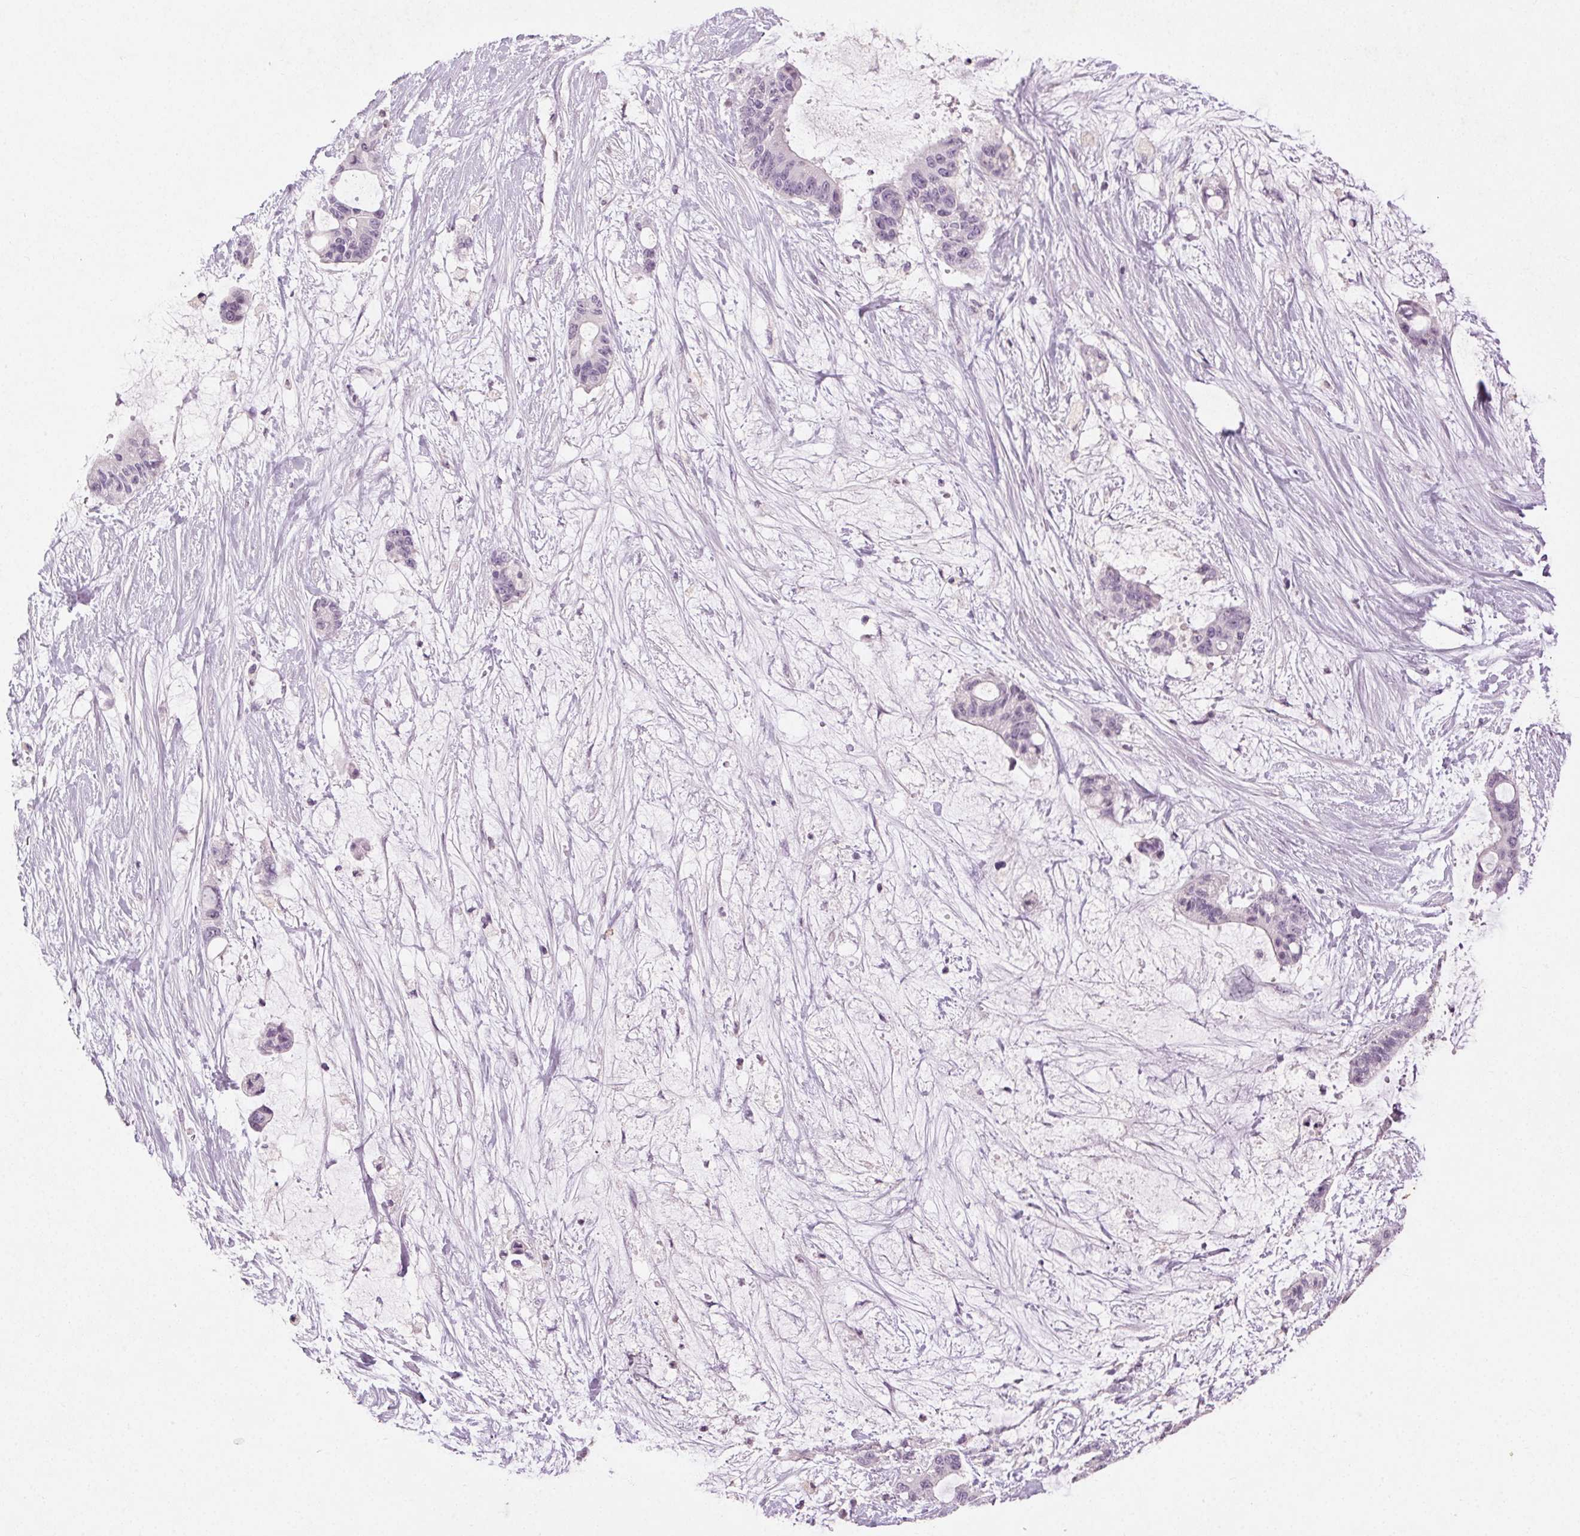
{"staining": {"intensity": "negative", "quantity": "none", "location": "none"}, "tissue": "liver cancer", "cell_type": "Tumor cells", "image_type": "cancer", "snomed": [{"axis": "morphology", "description": "Normal tissue, NOS"}, {"axis": "morphology", "description": "Cholangiocarcinoma"}, {"axis": "topography", "description": "Liver"}, {"axis": "topography", "description": "Peripheral nerve tissue"}], "caption": "IHC histopathology image of neoplastic tissue: liver cancer (cholangiocarcinoma) stained with DAB demonstrates no significant protein expression in tumor cells.", "gene": "CLTRN", "patient": {"sex": "female", "age": 73}}